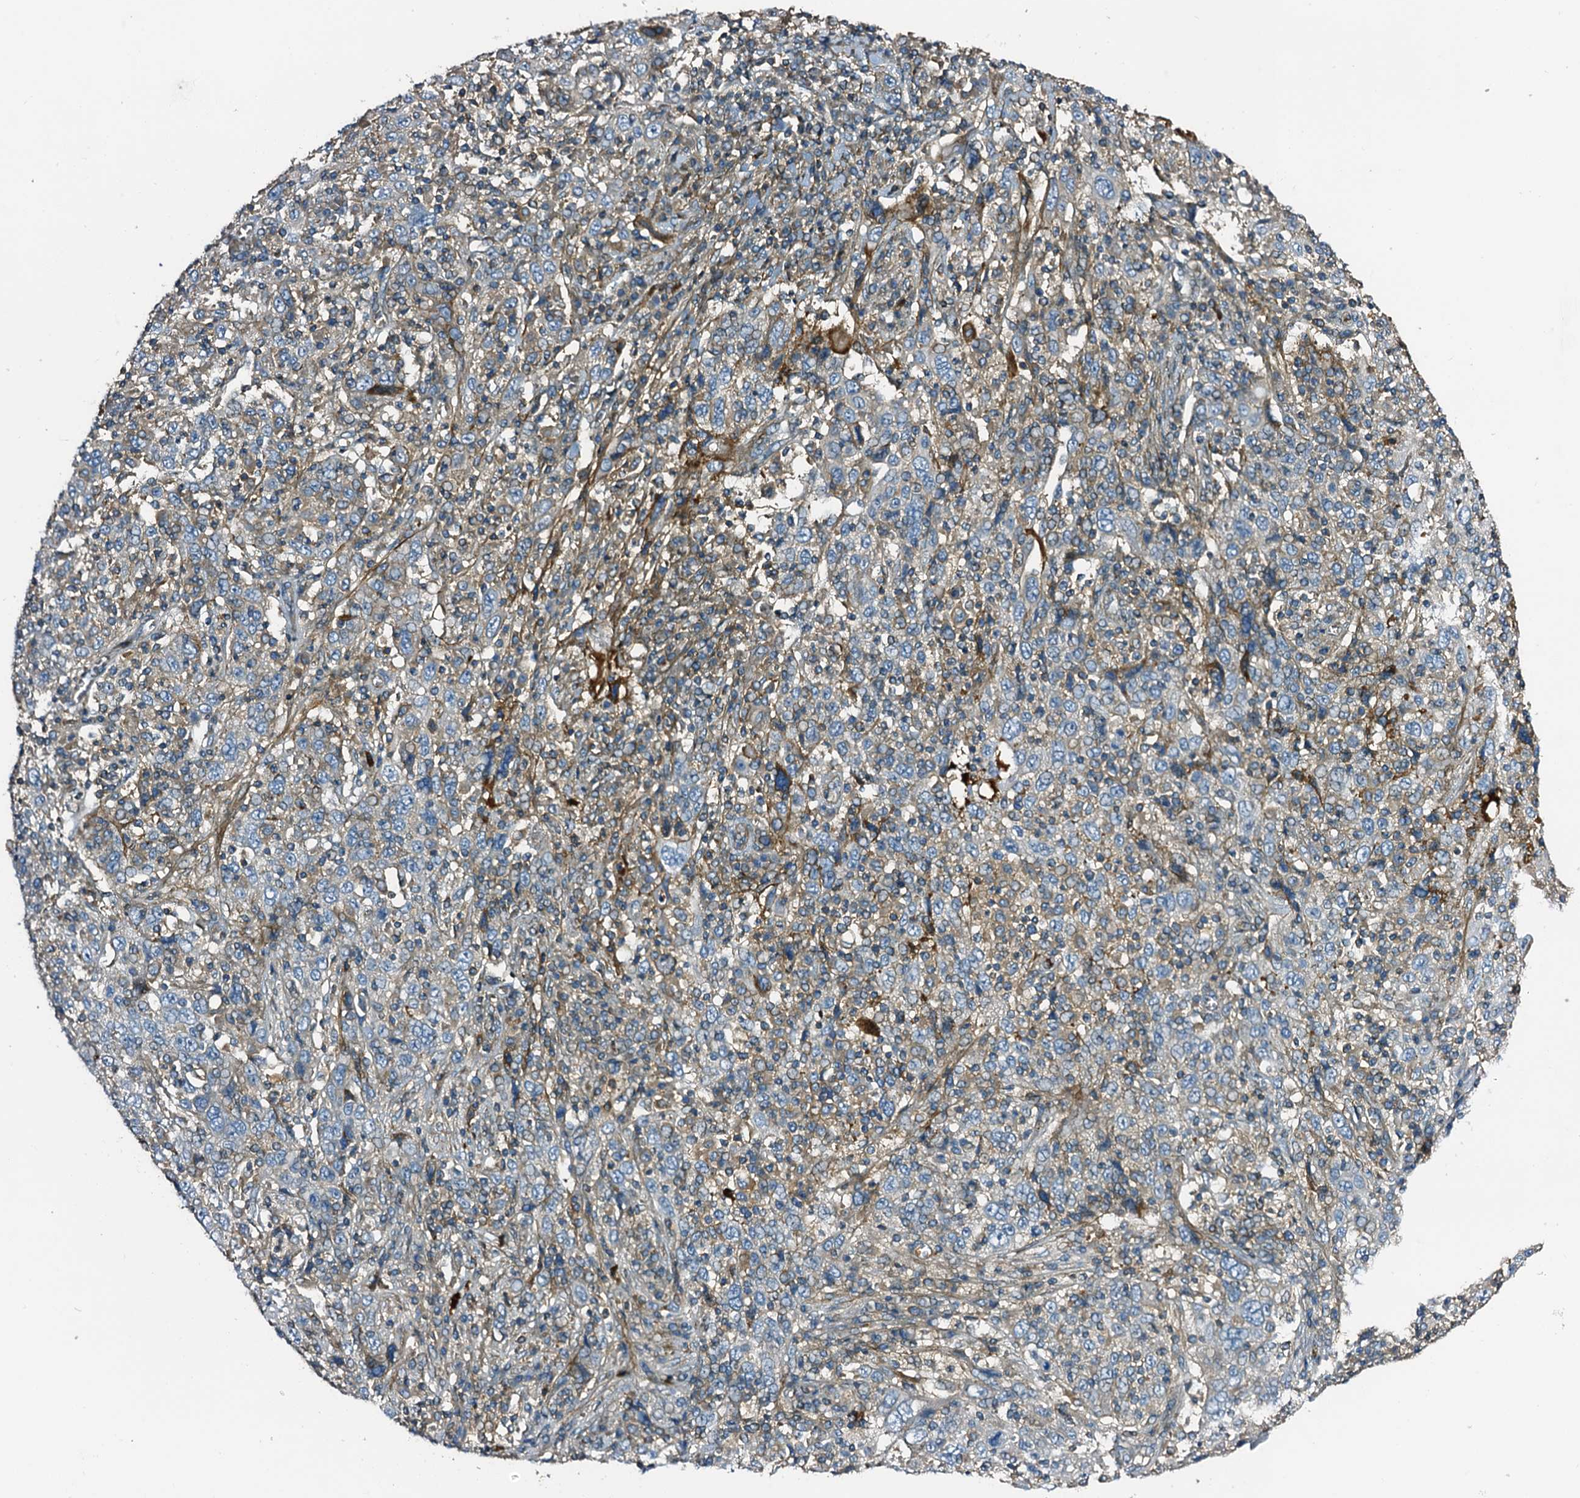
{"staining": {"intensity": "weak", "quantity": "<25%", "location": "cytoplasmic/membranous"}, "tissue": "cervical cancer", "cell_type": "Tumor cells", "image_type": "cancer", "snomed": [{"axis": "morphology", "description": "Squamous cell carcinoma, NOS"}, {"axis": "topography", "description": "Cervix"}], "caption": "The immunohistochemistry photomicrograph has no significant positivity in tumor cells of cervical cancer (squamous cell carcinoma) tissue.", "gene": "DUOXA1", "patient": {"sex": "female", "age": 46}}